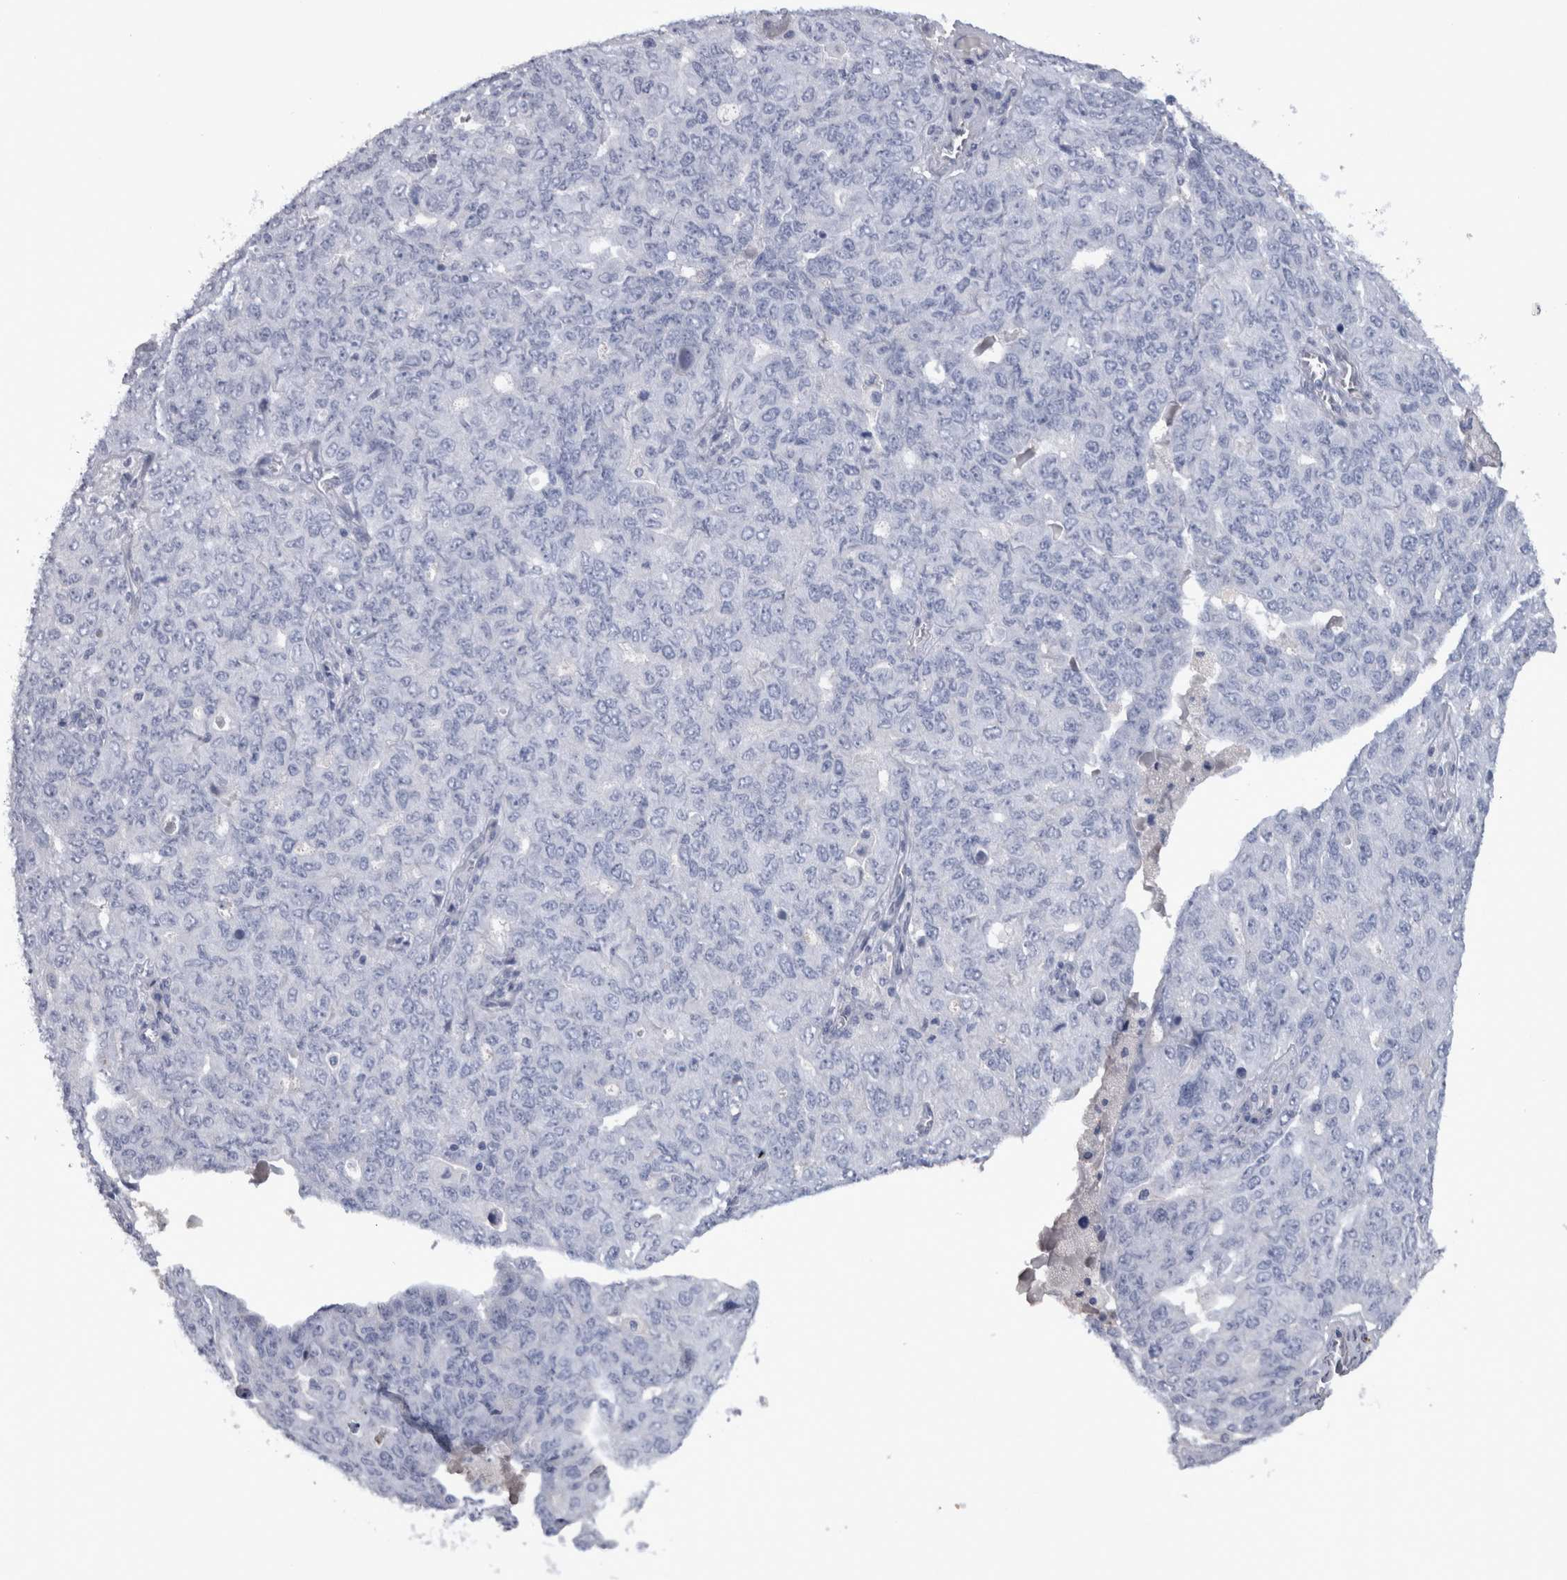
{"staining": {"intensity": "negative", "quantity": "none", "location": "none"}, "tissue": "ovarian cancer", "cell_type": "Tumor cells", "image_type": "cancer", "snomed": [{"axis": "morphology", "description": "Carcinoma, endometroid"}, {"axis": "topography", "description": "Ovary"}], "caption": "Endometroid carcinoma (ovarian) stained for a protein using immunohistochemistry exhibits no staining tumor cells.", "gene": "PAX5", "patient": {"sex": "female", "age": 62}}